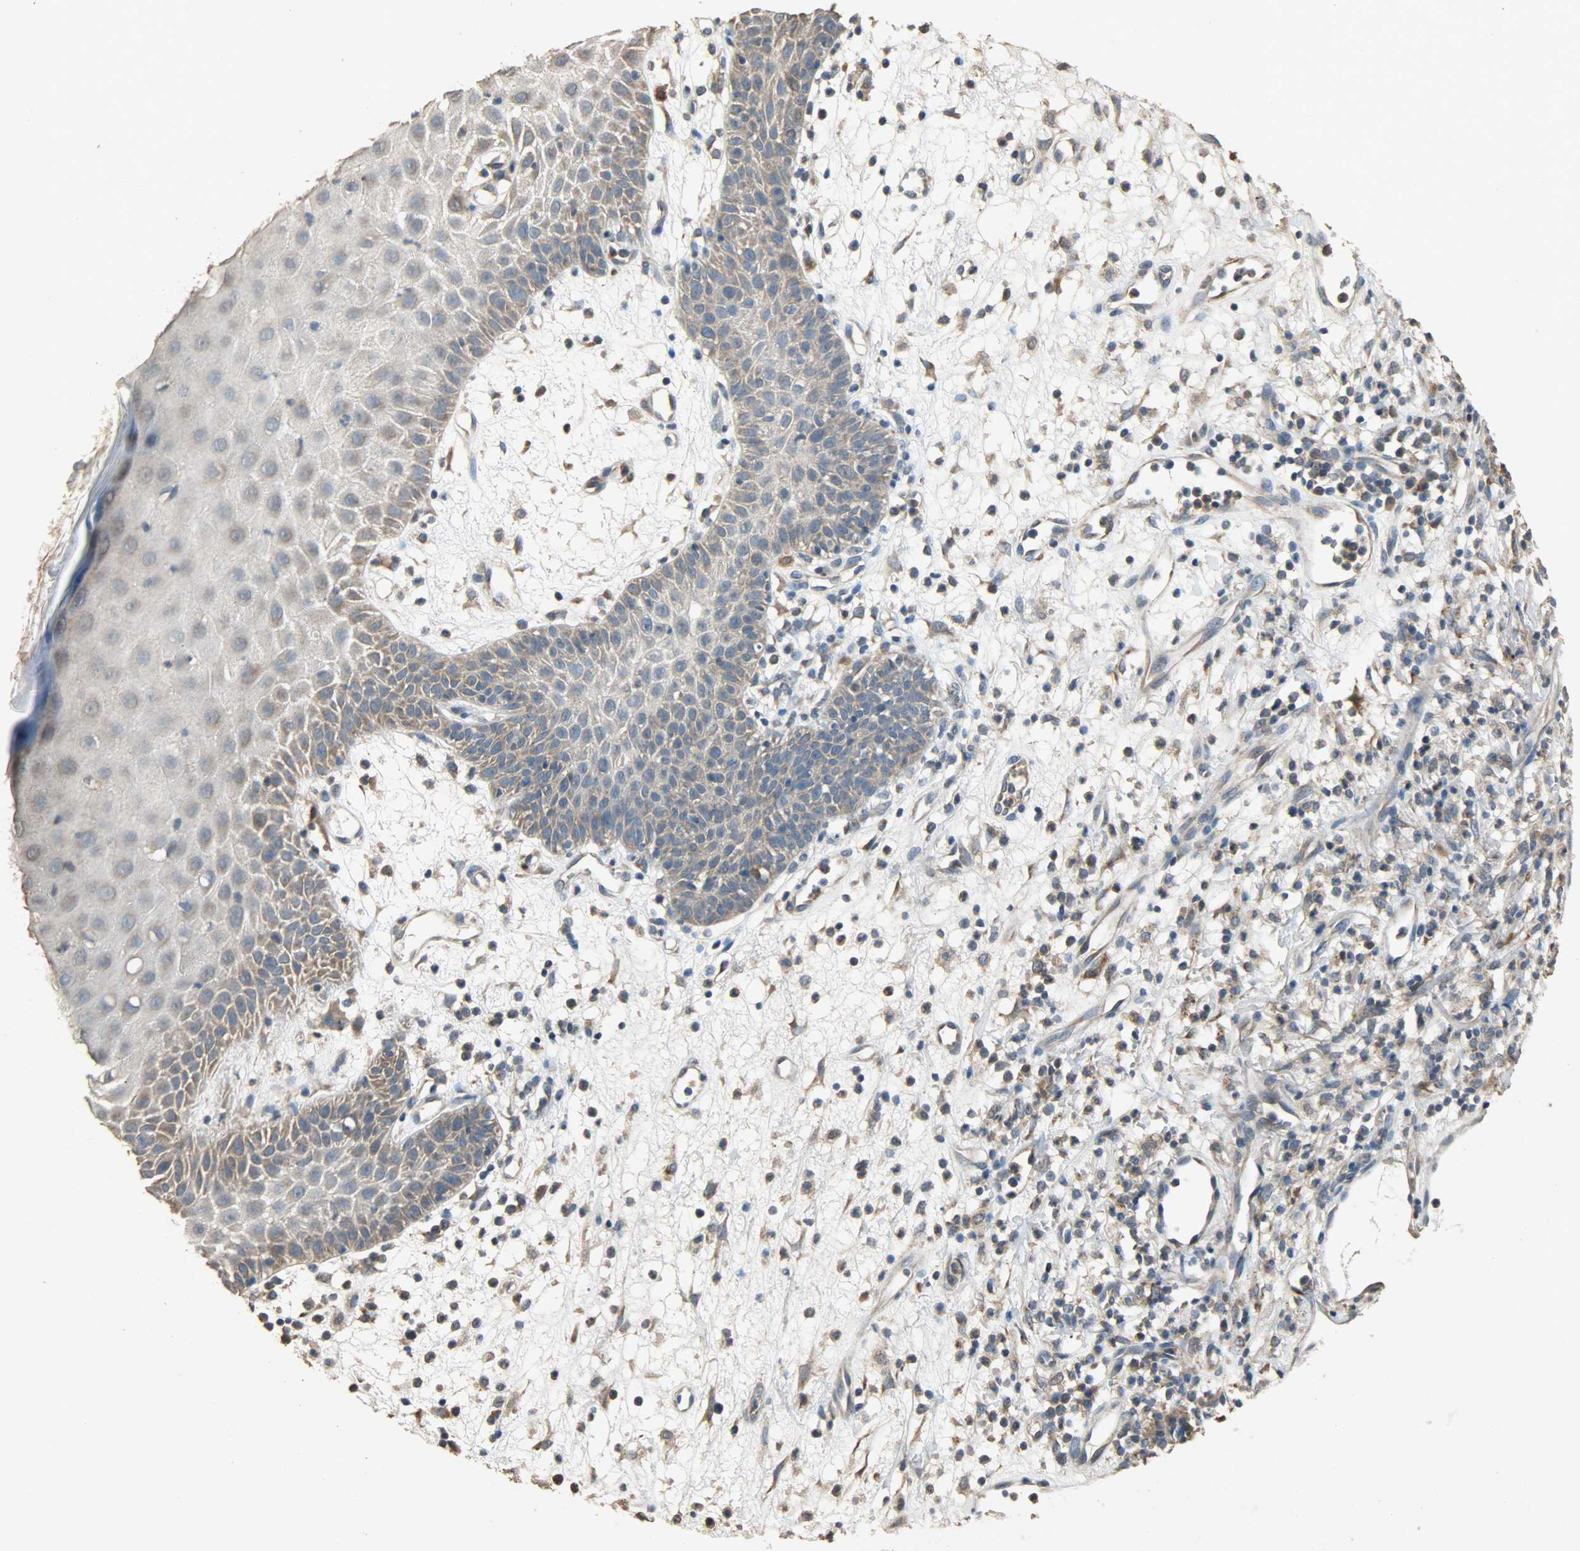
{"staining": {"intensity": "weak", "quantity": "25%-75%", "location": "cytoplasmic/membranous"}, "tissue": "skin cancer", "cell_type": "Tumor cells", "image_type": "cancer", "snomed": [{"axis": "morphology", "description": "Squamous cell carcinoma, NOS"}, {"axis": "topography", "description": "Skin"}], "caption": "A photomicrograph of human squamous cell carcinoma (skin) stained for a protein demonstrates weak cytoplasmic/membranous brown staining in tumor cells.", "gene": "CDKN2C", "patient": {"sex": "female", "age": 78}}